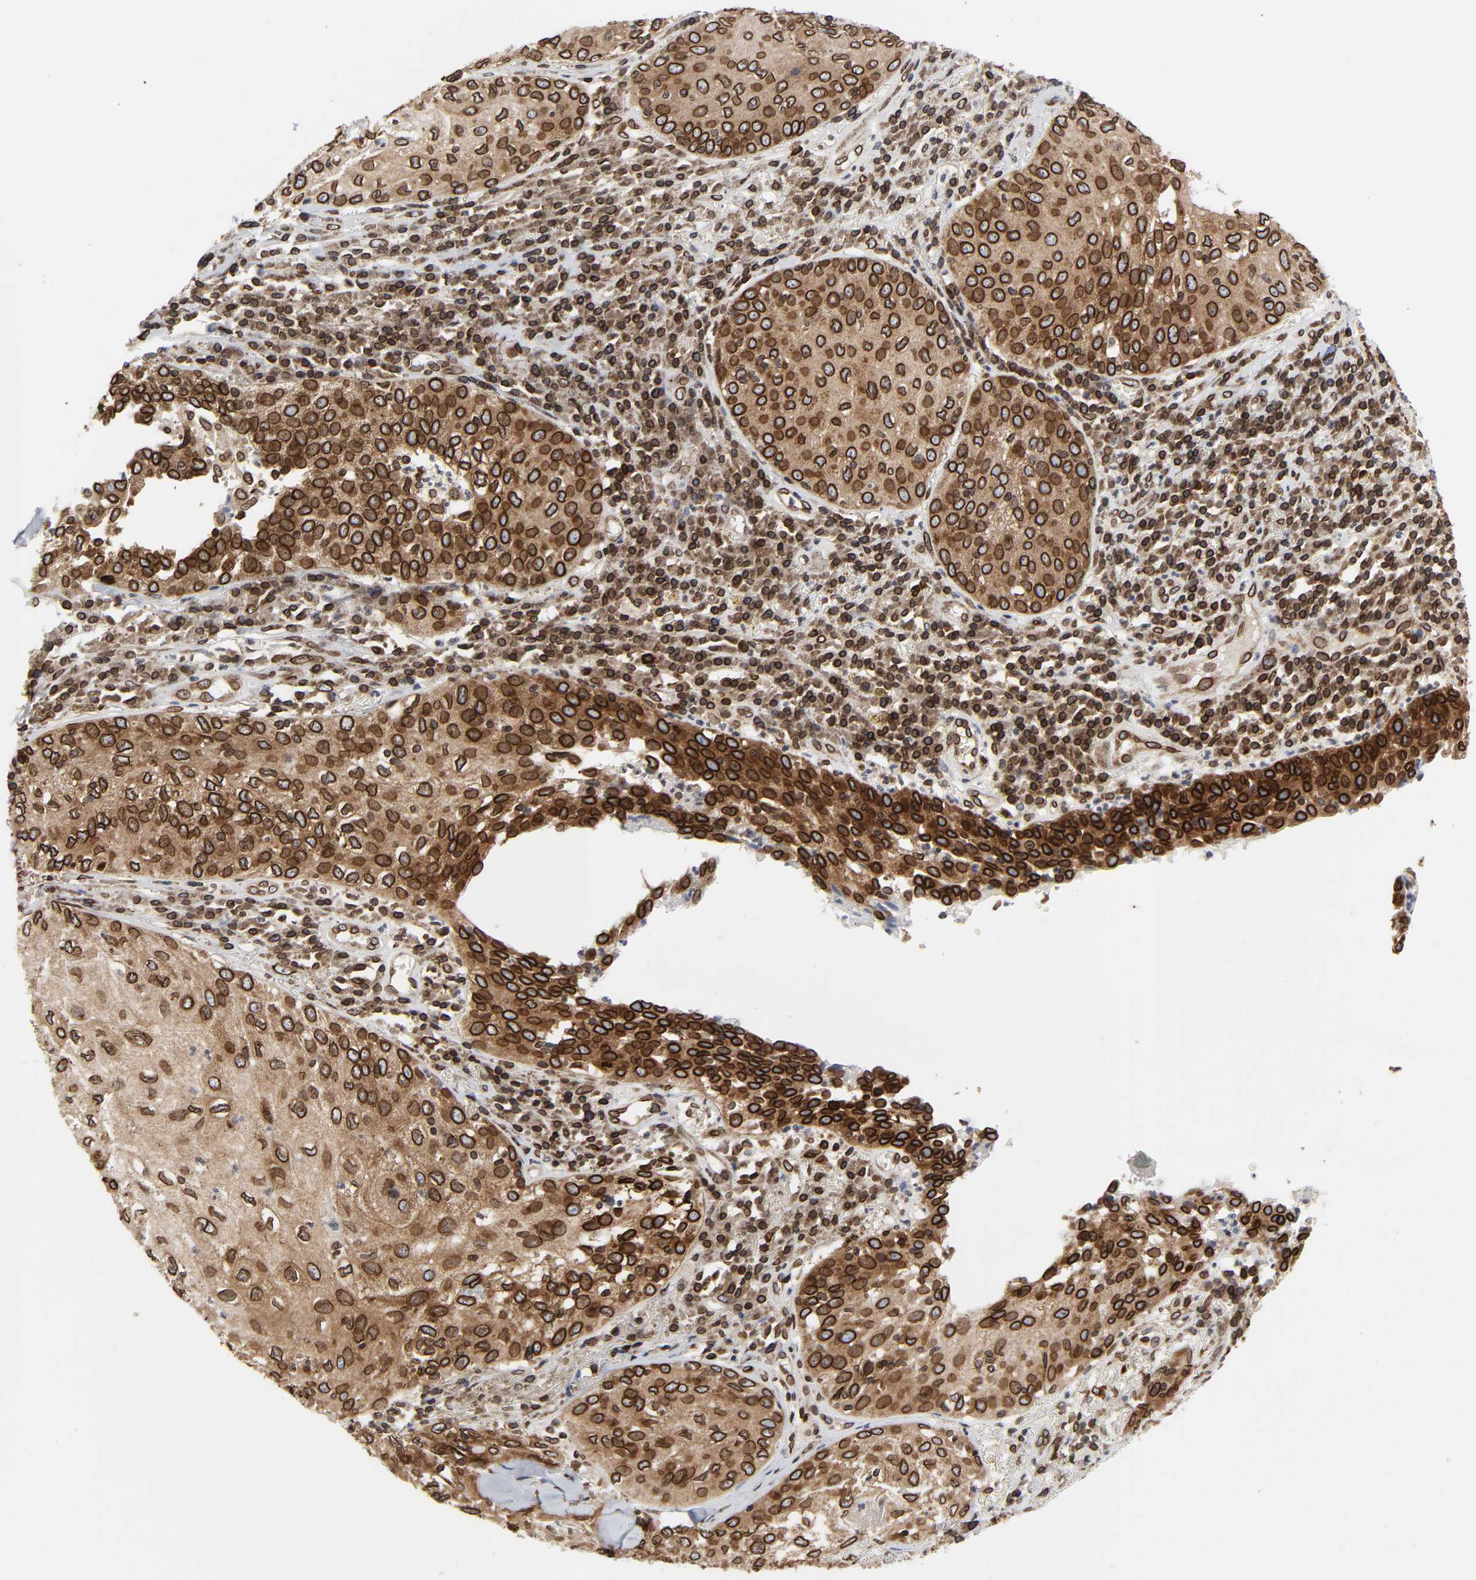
{"staining": {"intensity": "strong", "quantity": ">75%", "location": "cytoplasmic/membranous,nuclear"}, "tissue": "skin cancer", "cell_type": "Tumor cells", "image_type": "cancer", "snomed": [{"axis": "morphology", "description": "Squamous cell carcinoma, NOS"}, {"axis": "topography", "description": "Skin"}], "caption": "An IHC photomicrograph of tumor tissue is shown. Protein staining in brown labels strong cytoplasmic/membranous and nuclear positivity in skin cancer (squamous cell carcinoma) within tumor cells.", "gene": "RANGAP1", "patient": {"sex": "male", "age": 65}}